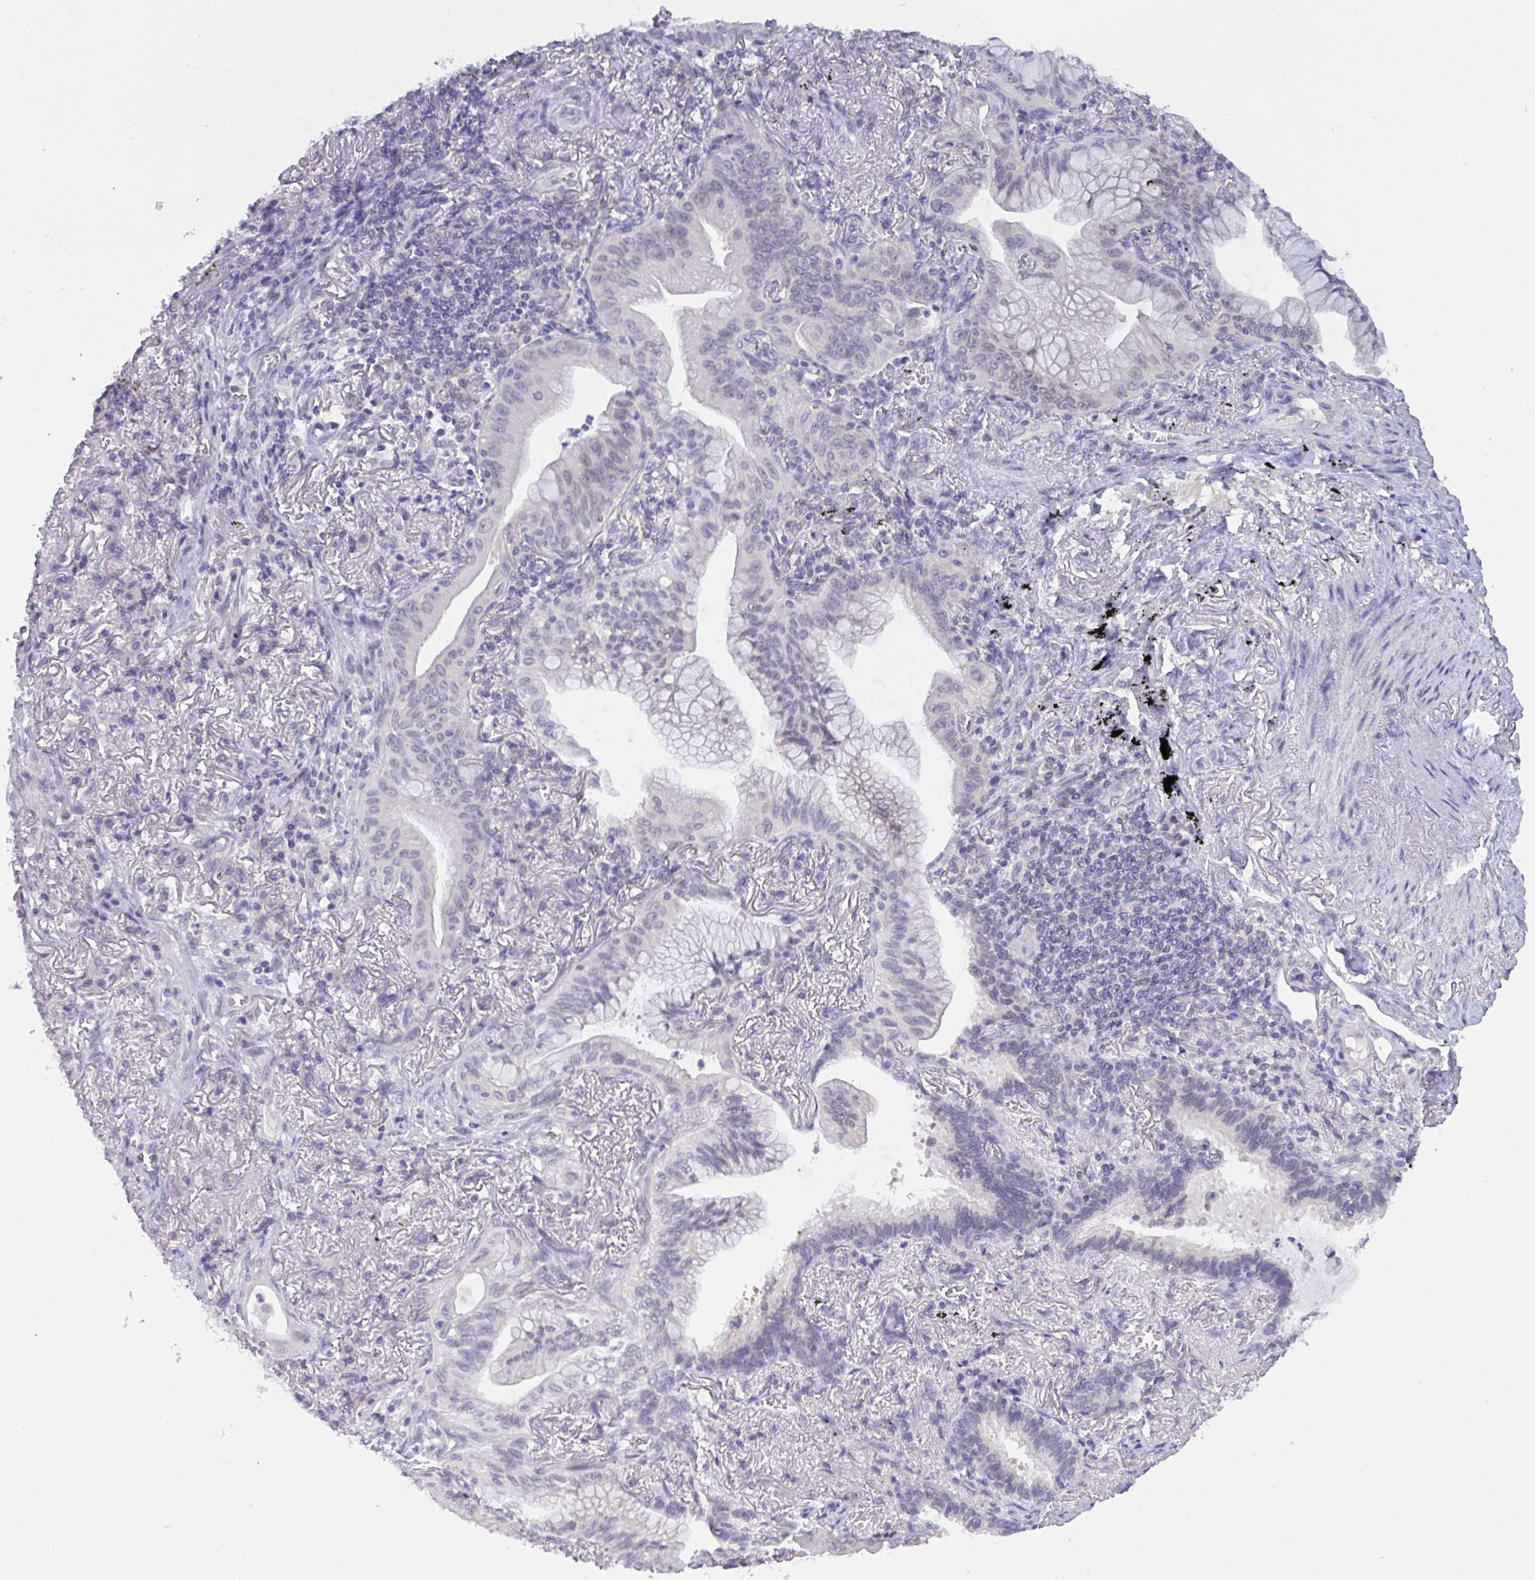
{"staining": {"intensity": "negative", "quantity": "none", "location": "none"}, "tissue": "lung cancer", "cell_type": "Tumor cells", "image_type": "cancer", "snomed": [{"axis": "morphology", "description": "Adenocarcinoma, NOS"}, {"axis": "topography", "description": "Lung"}], "caption": "The immunohistochemistry image has no significant expression in tumor cells of adenocarcinoma (lung) tissue. Brightfield microscopy of immunohistochemistry stained with DAB (3,3'-diaminobenzidine) (brown) and hematoxylin (blue), captured at high magnification.", "gene": "SERPINB13", "patient": {"sex": "male", "age": 77}}